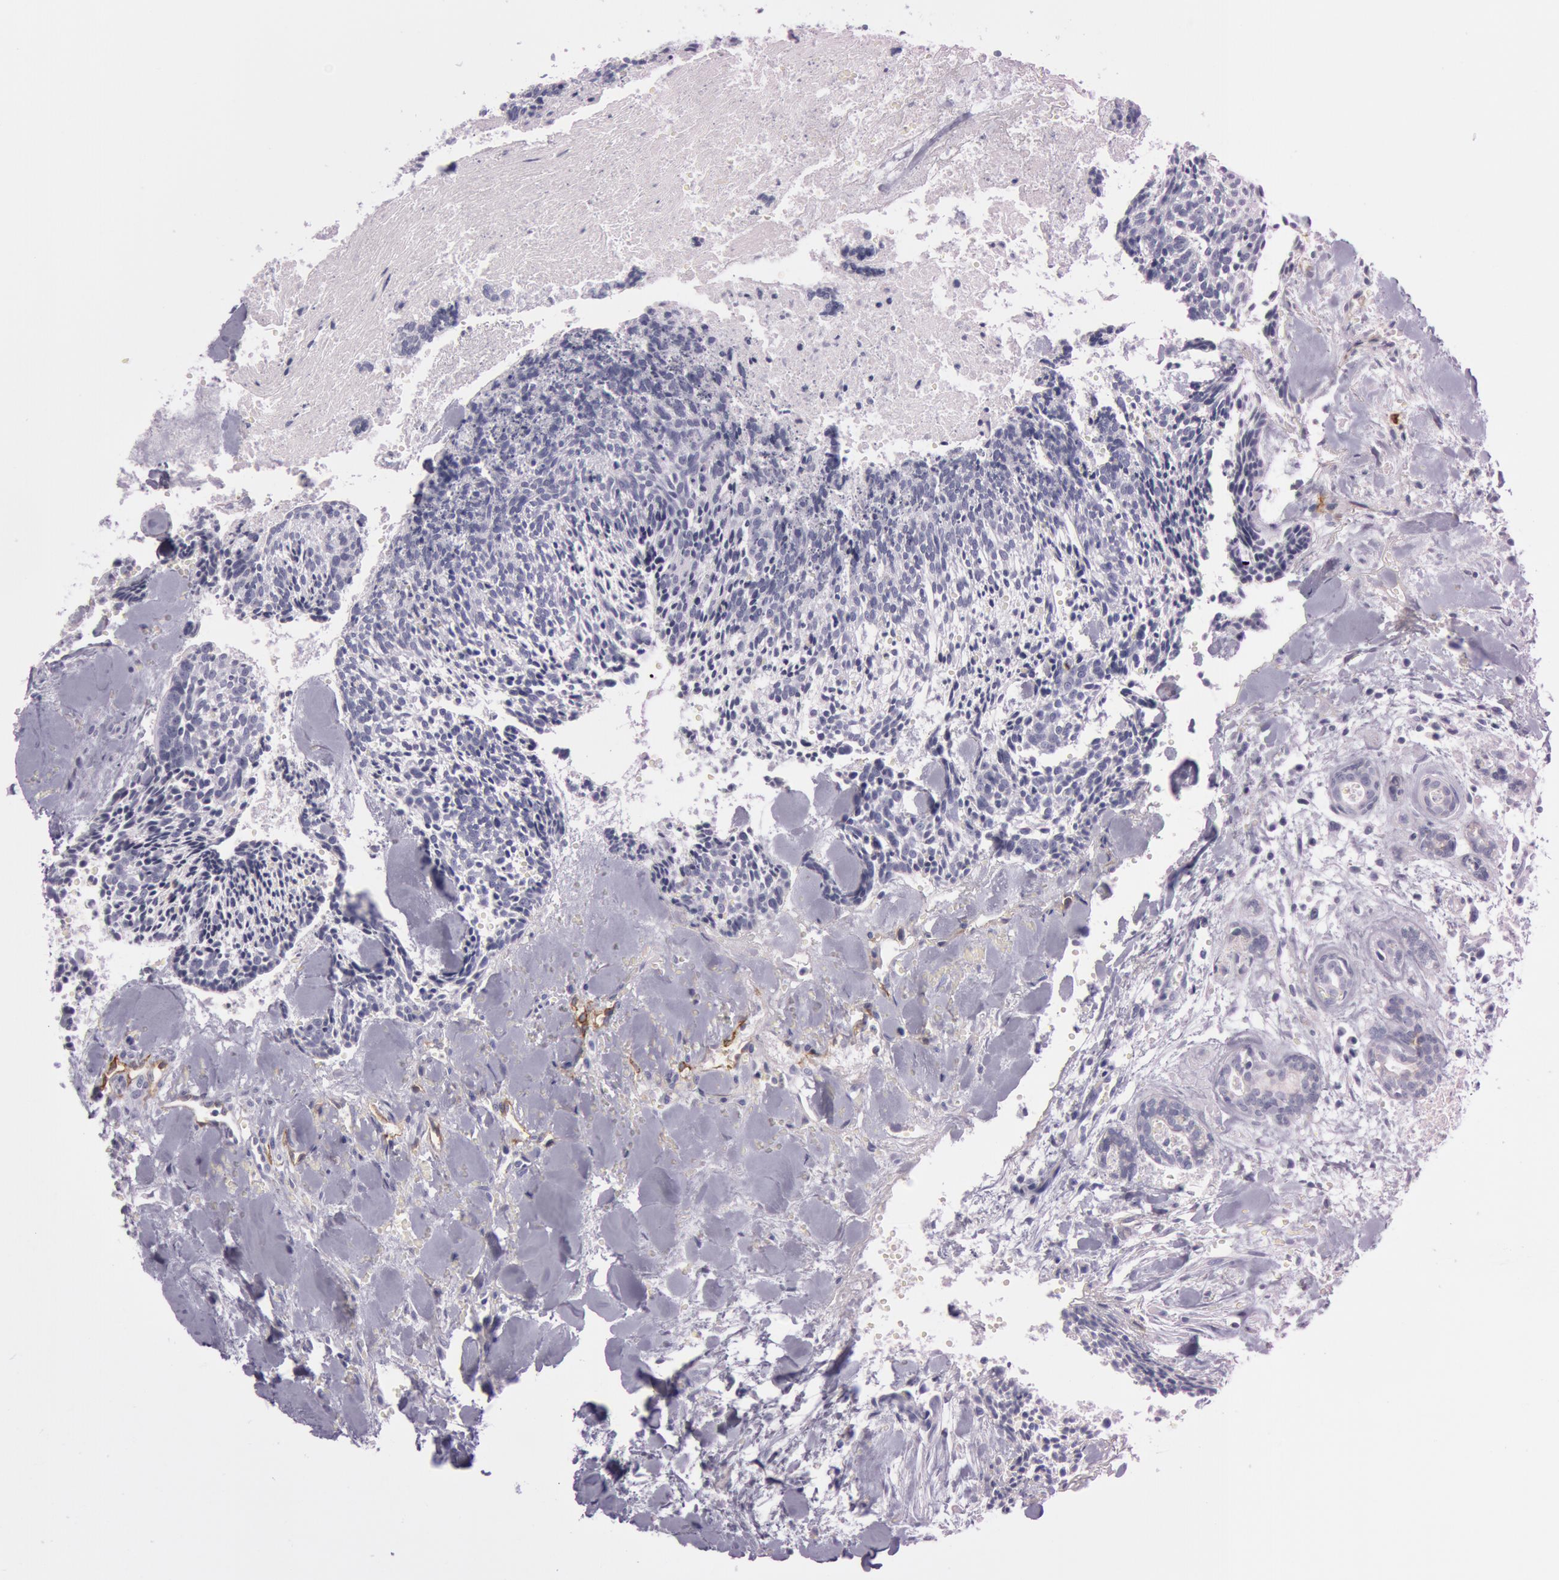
{"staining": {"intensity": "negative", "quantity": "none", "location": "none"}, "tissue": "head and neck cancer", "cell_type": "Tumor cells", "image_type": "cancer", "snomed": [{"axis": "morphology", "description": "Squamous cell carcinoma, NOS"}, {"axis": "topography", "description": "Salivary gland"}, {"axis": "topography", "description": "Head-Neck"}], "caption": "This is an IHC micrograph of squamous cell carcinoma (head and neck). There is no staining in tumor cells.", "gene": "FOLH1", "patient": {"sex": "male", "age": 70}}